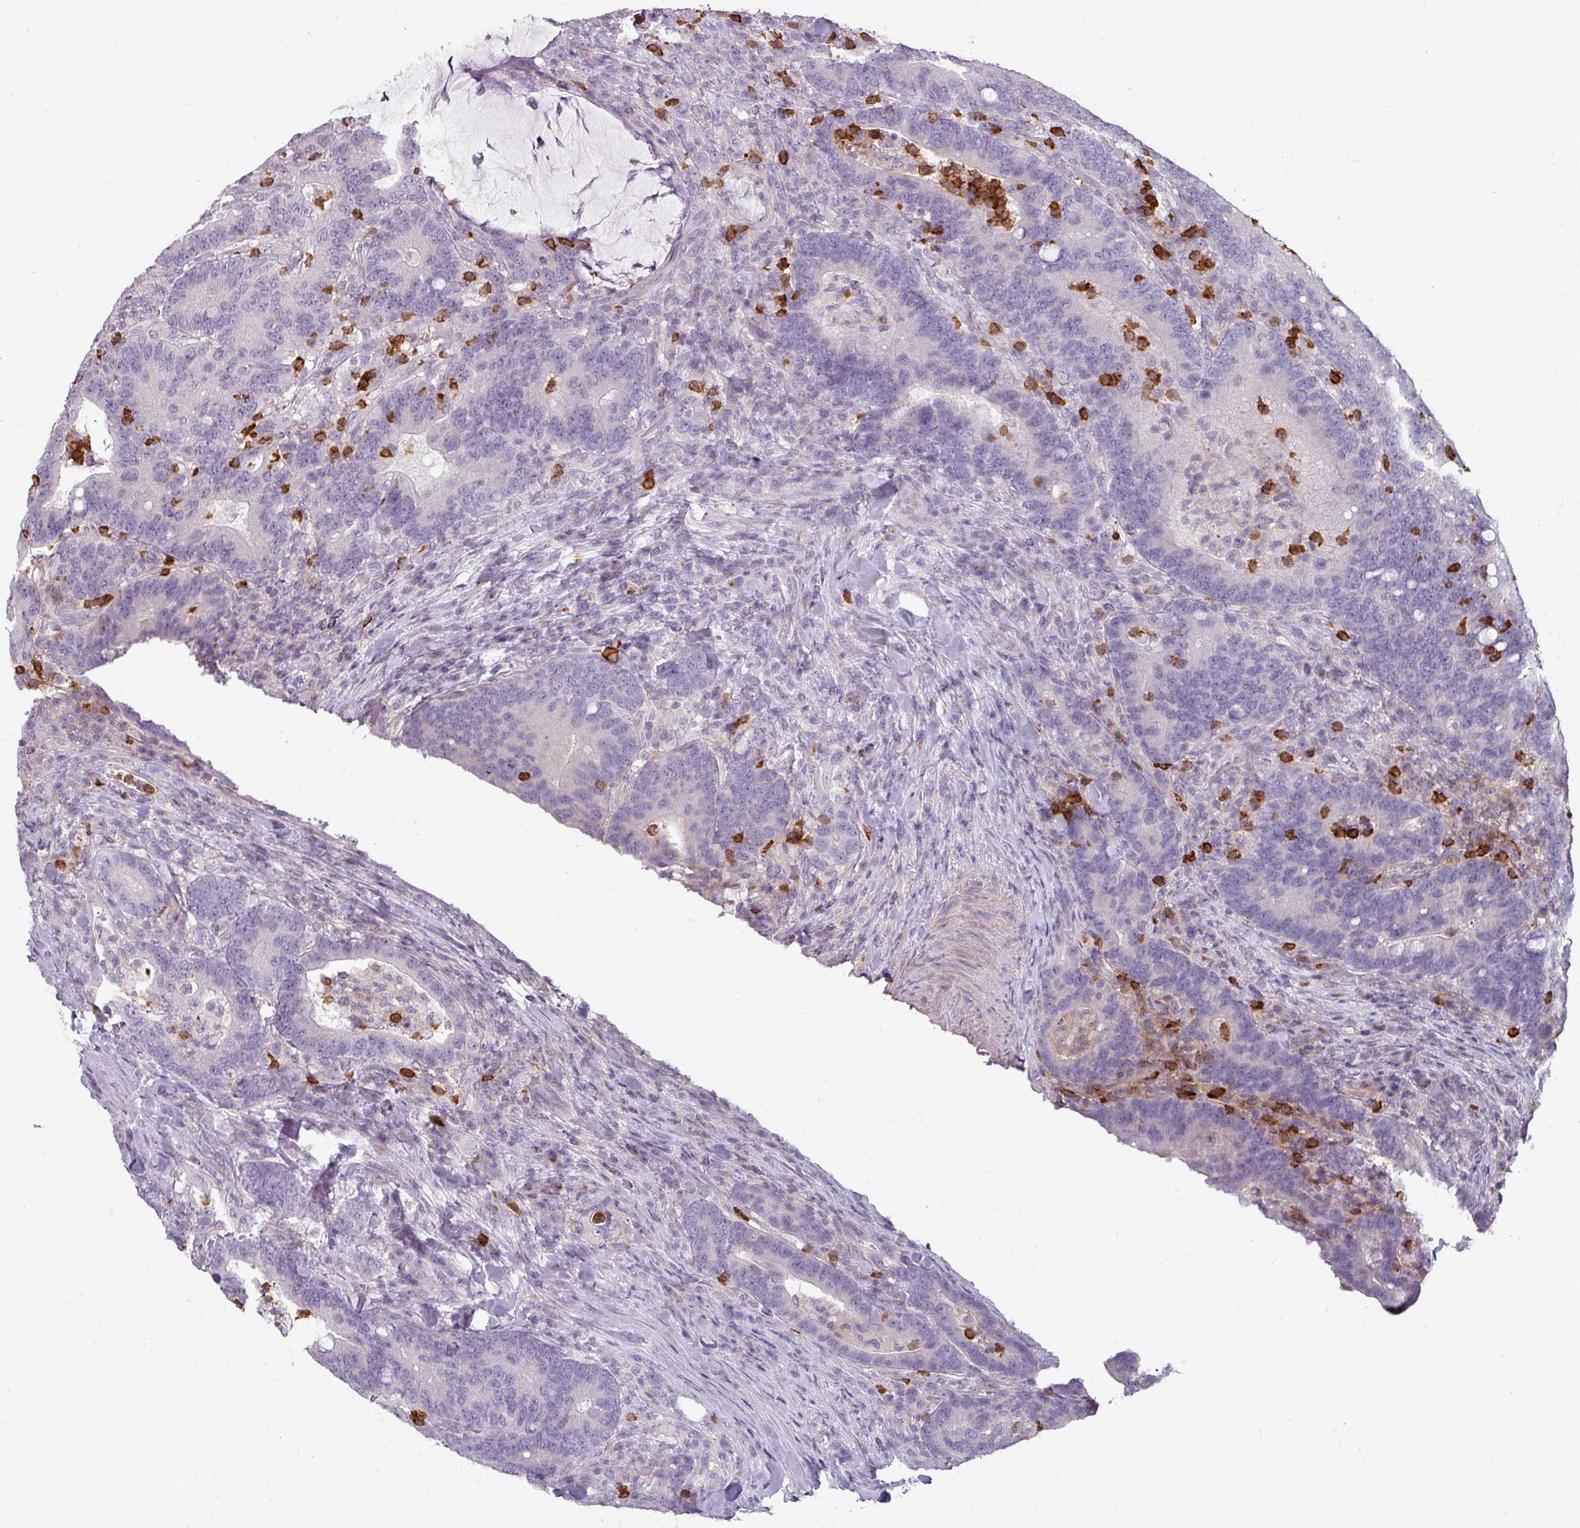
{"staining": {"intensity": "negative", "quantity": "none", "location": "none"}, "tissue": "colorectal cancer", "cell_type": "Tumor cells", "image_type": "cancer", "snomed": [{"axis": "morphology", "description": "Adenocarcinoma, NOS"}, {"axis": "topography", "description": "Colon"}], "caption": "This is a photomicrograph of immunohistochemistry (IHC) staining of colorectal cancer (adenocarcinoma), which shows no positivity in tumor cells. The staining is performed using DAB (3,3'-diaminobenzidine) brown chromogen with nuclei counter-stained in using hematoxylin.", "gene": "MAGEC3", "patient": {"sex": "female", "age": 66}}